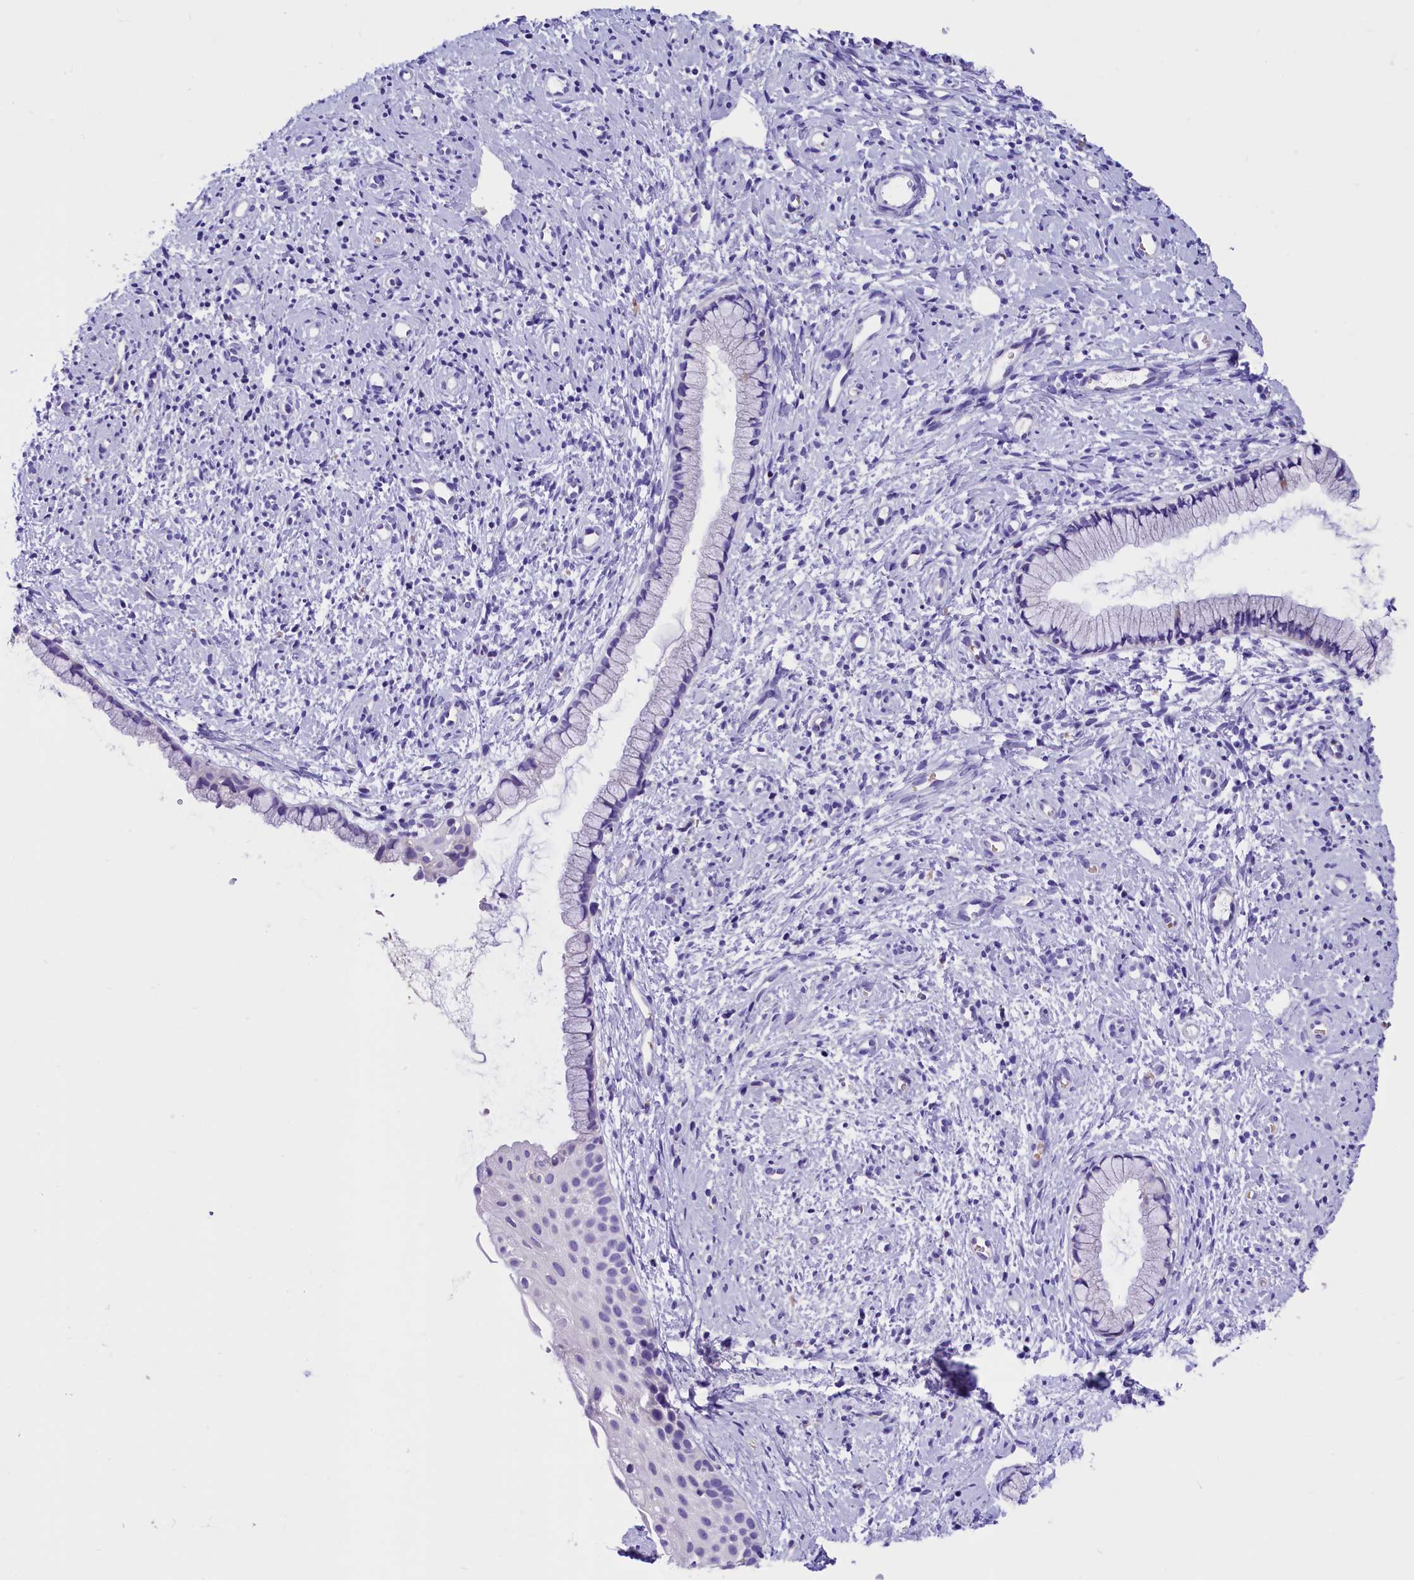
{"staining": {"intensity": "negative", "quantity": "none", "location": "none"}, "tissue": "cervix", "cell_type": "Glandular cells", "image_type": "normal", "snomed": [{"axis": "morphology", "description": "Normal tissue, NOS"}, {"axis": "topography", "description": "Cervix"}], "caption": "A histopathology image of human cervix is negative for staining in glandular cells. (Brightfield microscopy of DAB immunohistochemistry (IHC) at high magnification).", "gene": "ABAT", "patient": {"sex": "female", "age": 57}}